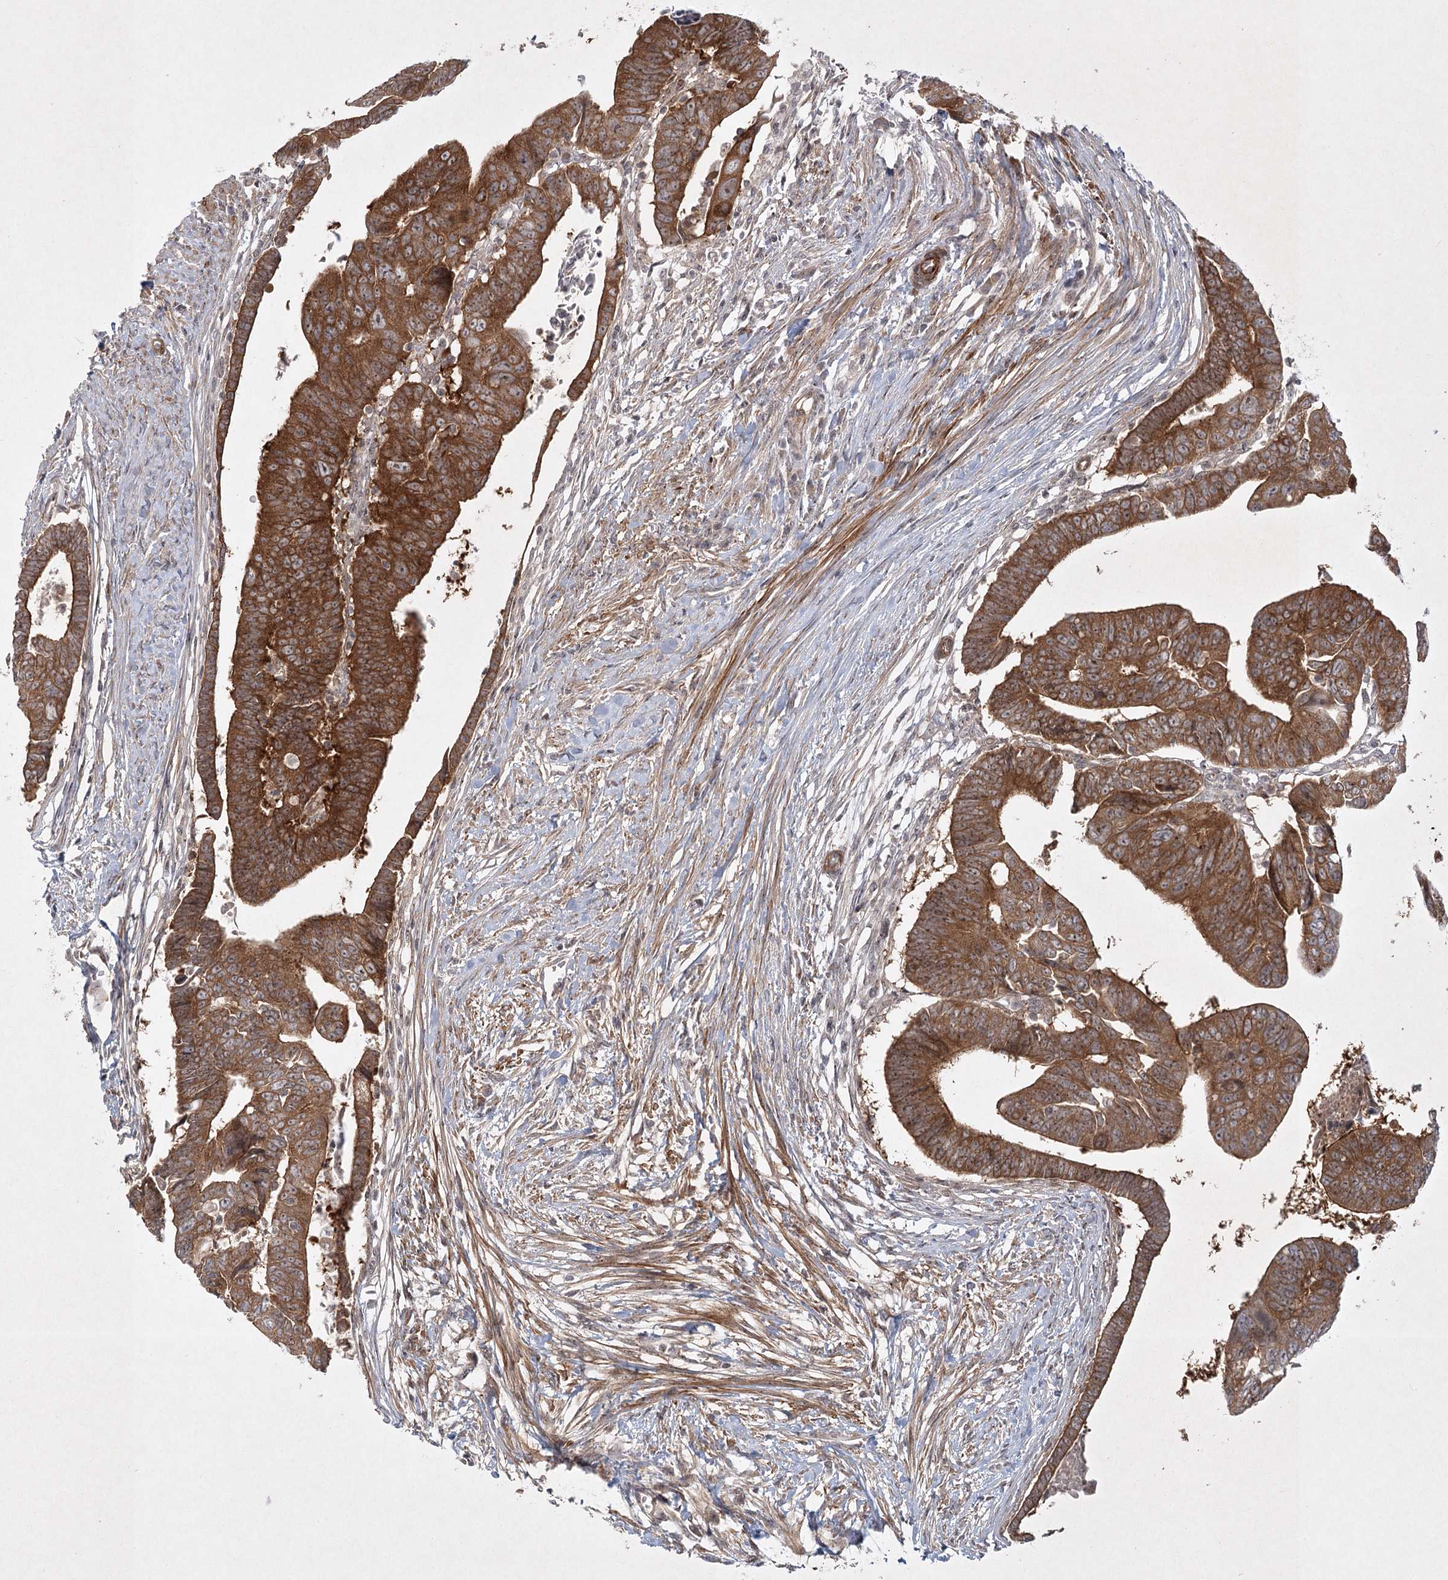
{"staining": {"intensity": "strong", "quantity": ">75%", "location": "cytoplasmic/membranous"}, "tissue": "colorectal cancer", "cell_type": "Tumor cells", "image_type": "cancer", "snomed": [{"axis": "morphology", "description": "Adenocarcinoma, NOS"}, {"axis": "topography", "description": "Rectum"}], "caption": "Colorectal cancer tissue demonstrates strong cytoplasmic/membranous positivity in approximately >75% of tumor cells, visualized by immunohistochemistry.", "gene": "SH2D3A", "patient": {"sex": "female", "age": 65}}